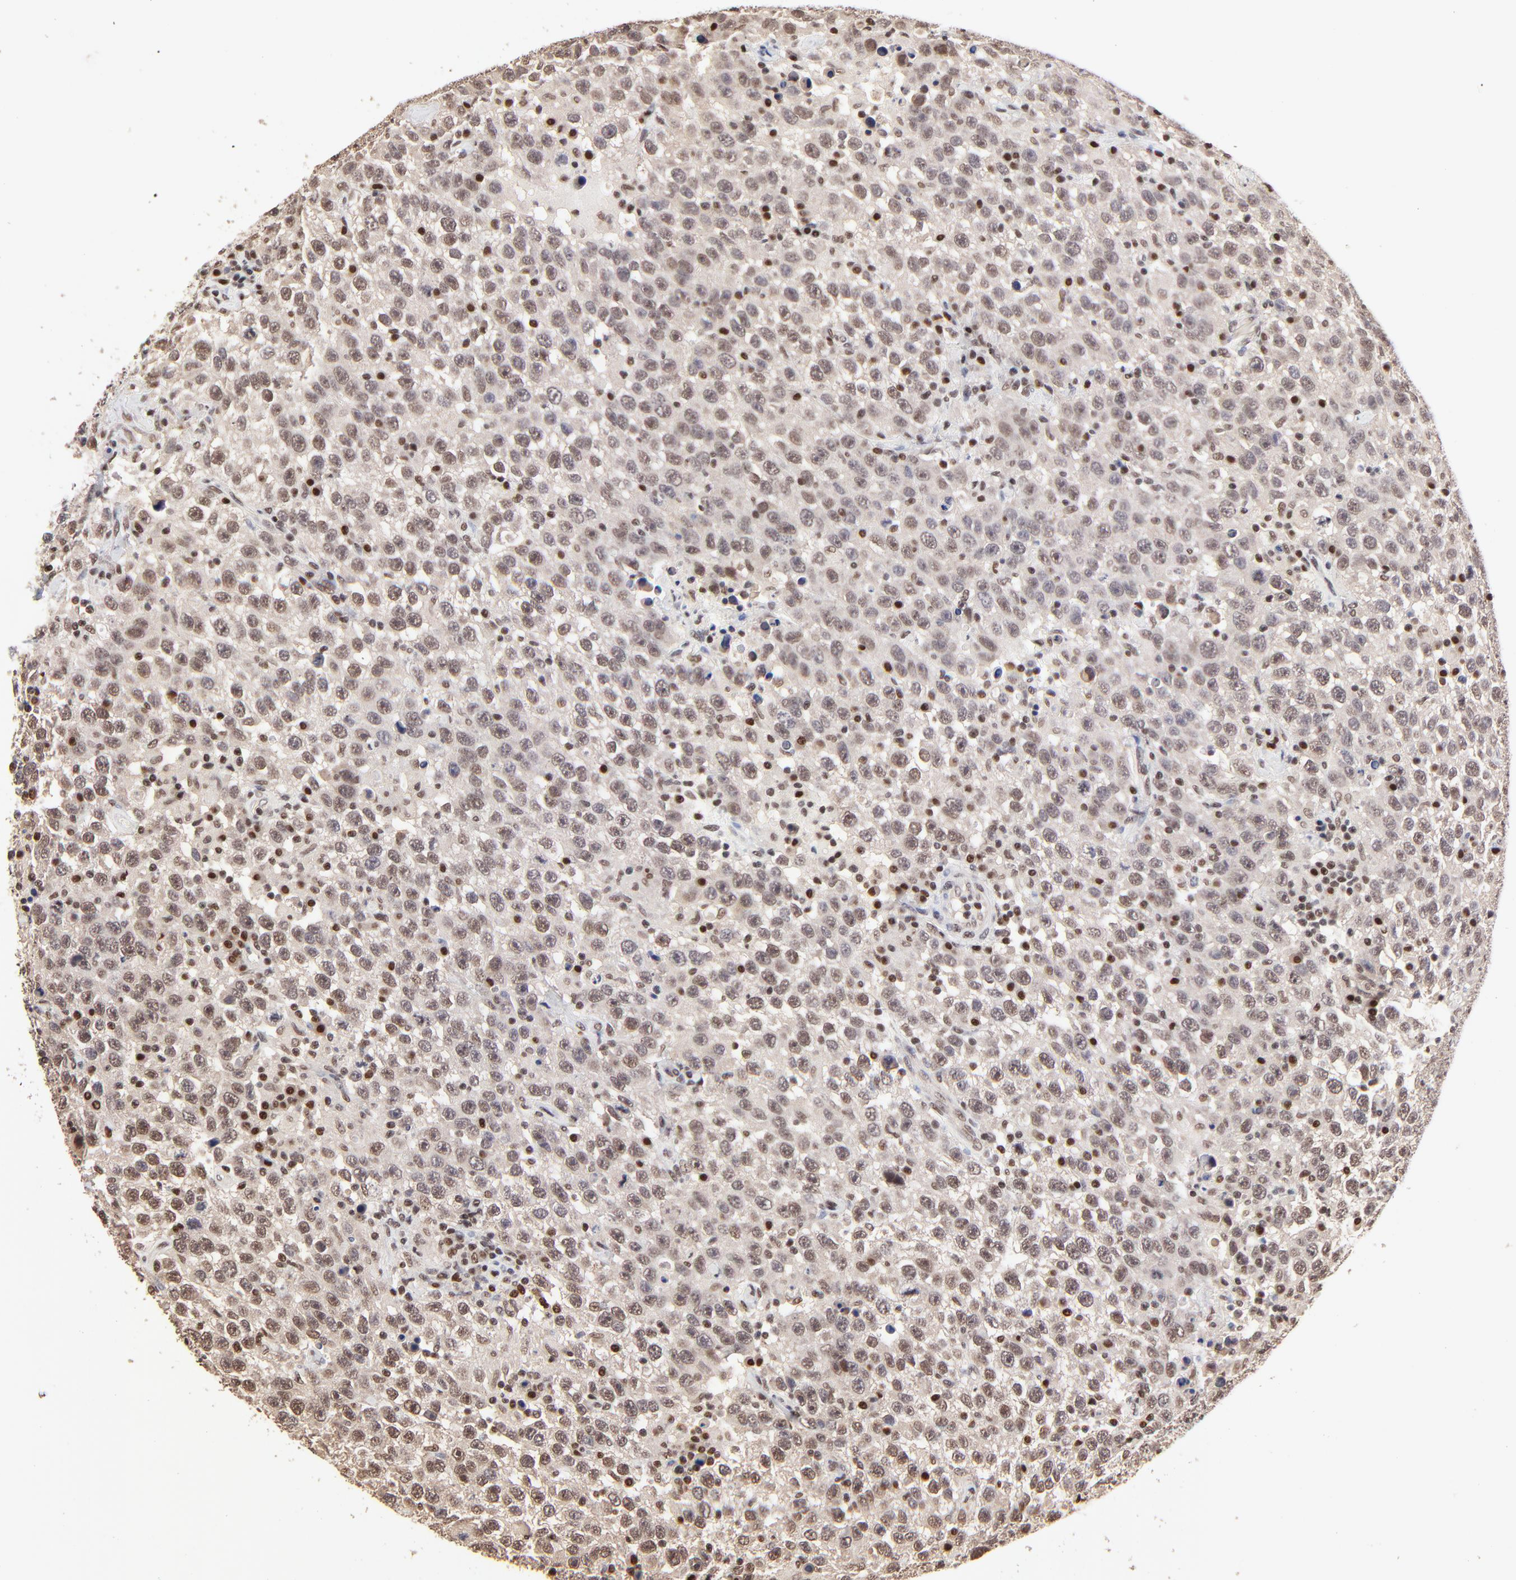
{"staining": {"intensity": "weak", "quantity": "25%-75%", "location": "nuclear"}, "tissue": "testis cancer", "cell_type": "Tumor cells", "image_type": "cancer", "snomed": [{"axis": "morphology", "description": "Seminoma, NOS"}, {"axis": "topography", "description": "Testis"}], "caption": "Human testis cancer (seminoma) stained for a protein (brown) reveals weak nuclear positive positivity in approximately 25%-75% of tumor cells.", "gene": "DSN1", "patient": {"sex": "male", "age": 41}}